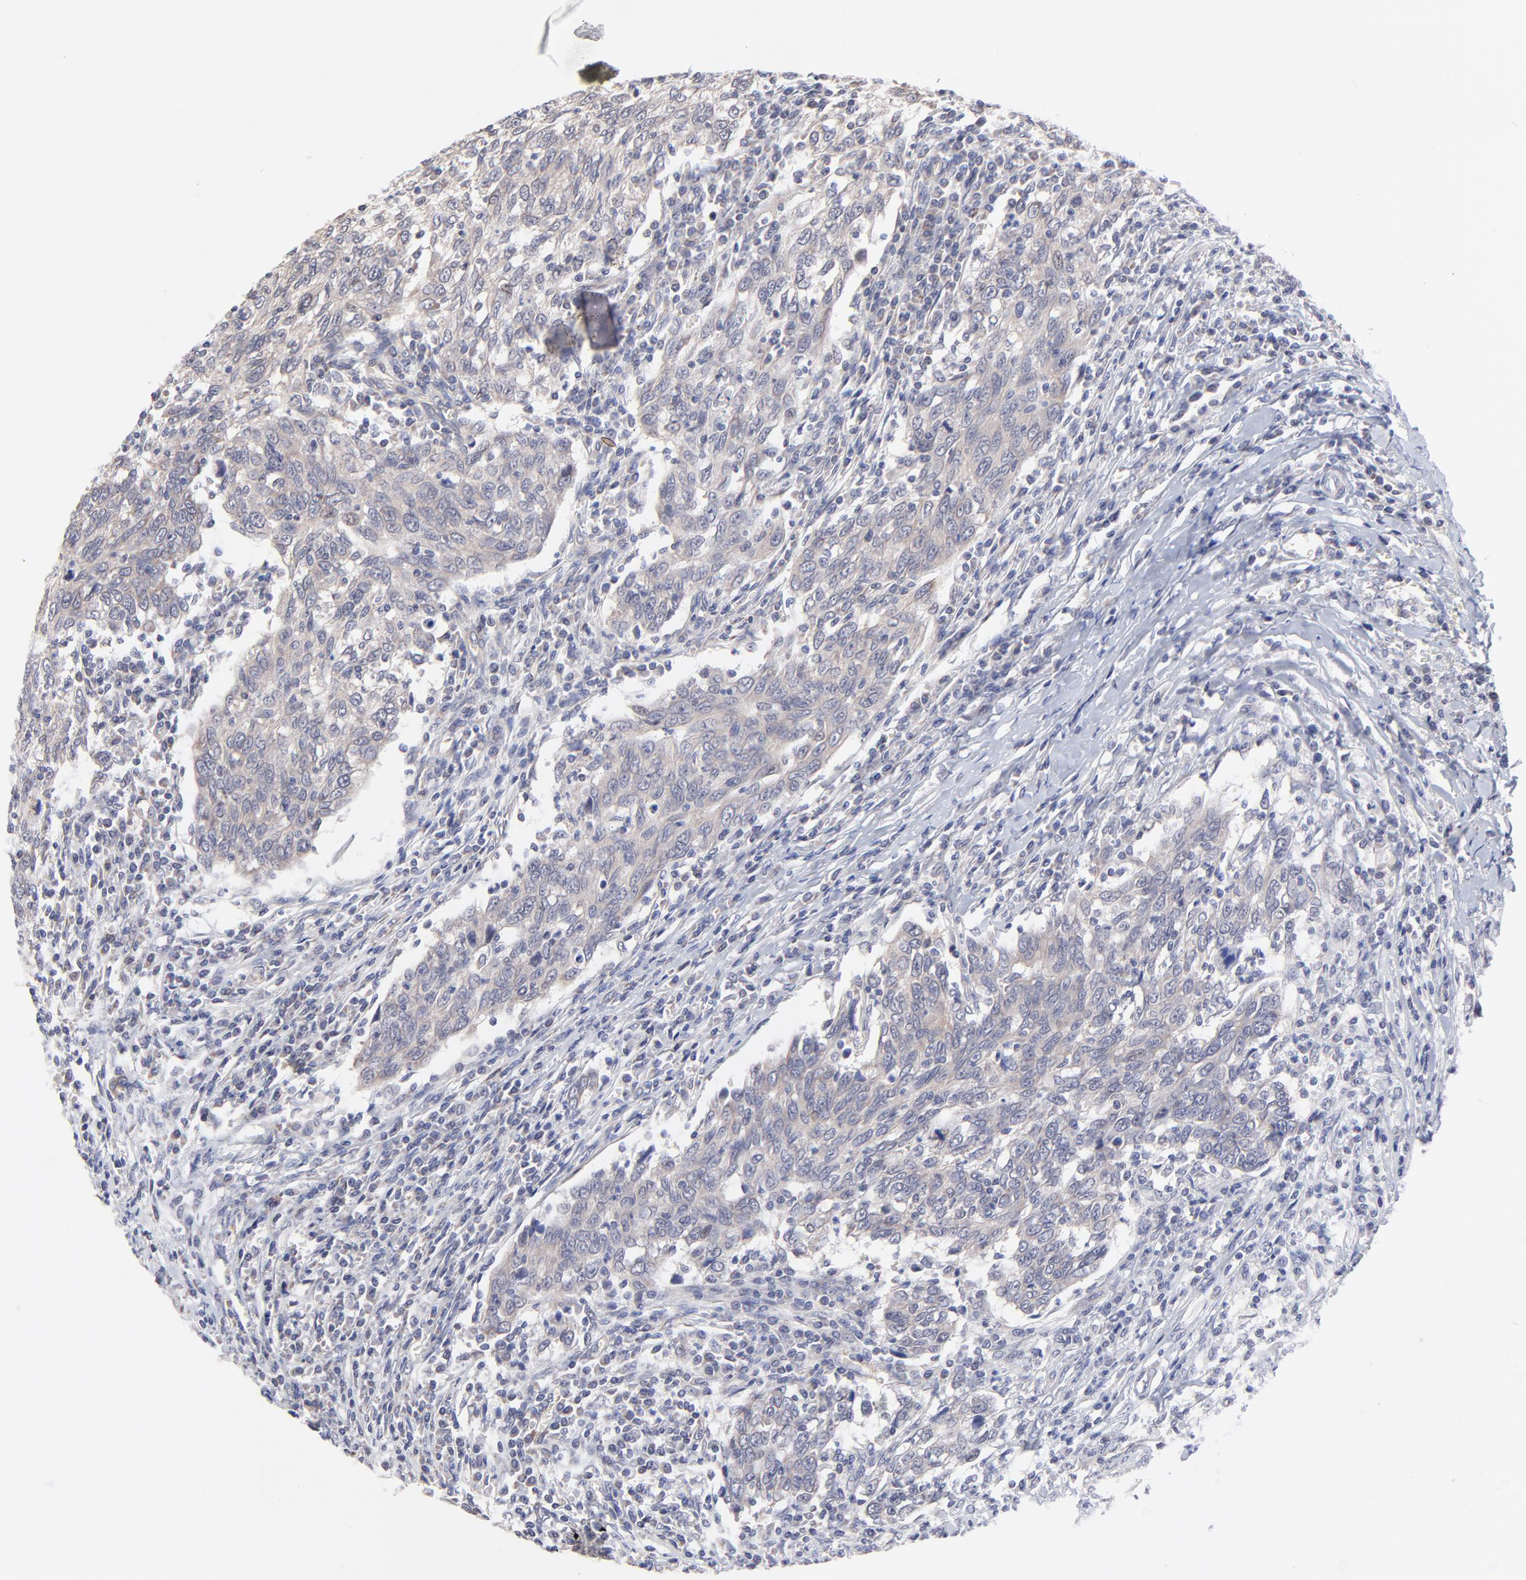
{"staining": {"intensity": "weak", "quantity": ">75%", "location": "cytoplasmic/membranous"}, "tissue": "breast cancer", "cell_type": "Tumor cells", "image_type": "cancer", "snomed": [{"axis": "morphology", "description": "Duct carcinoma"}, {"axis": "topography", "description": "Breast"}], "caption": "Protein expression analysis of intraductal carcinoma (breast) demonstrates weak cytoplasmic/membranous staining in approximately >75% of tumor cells.", "gene": "FBXO8", "patient": {"sex": "female", "age": 50}}